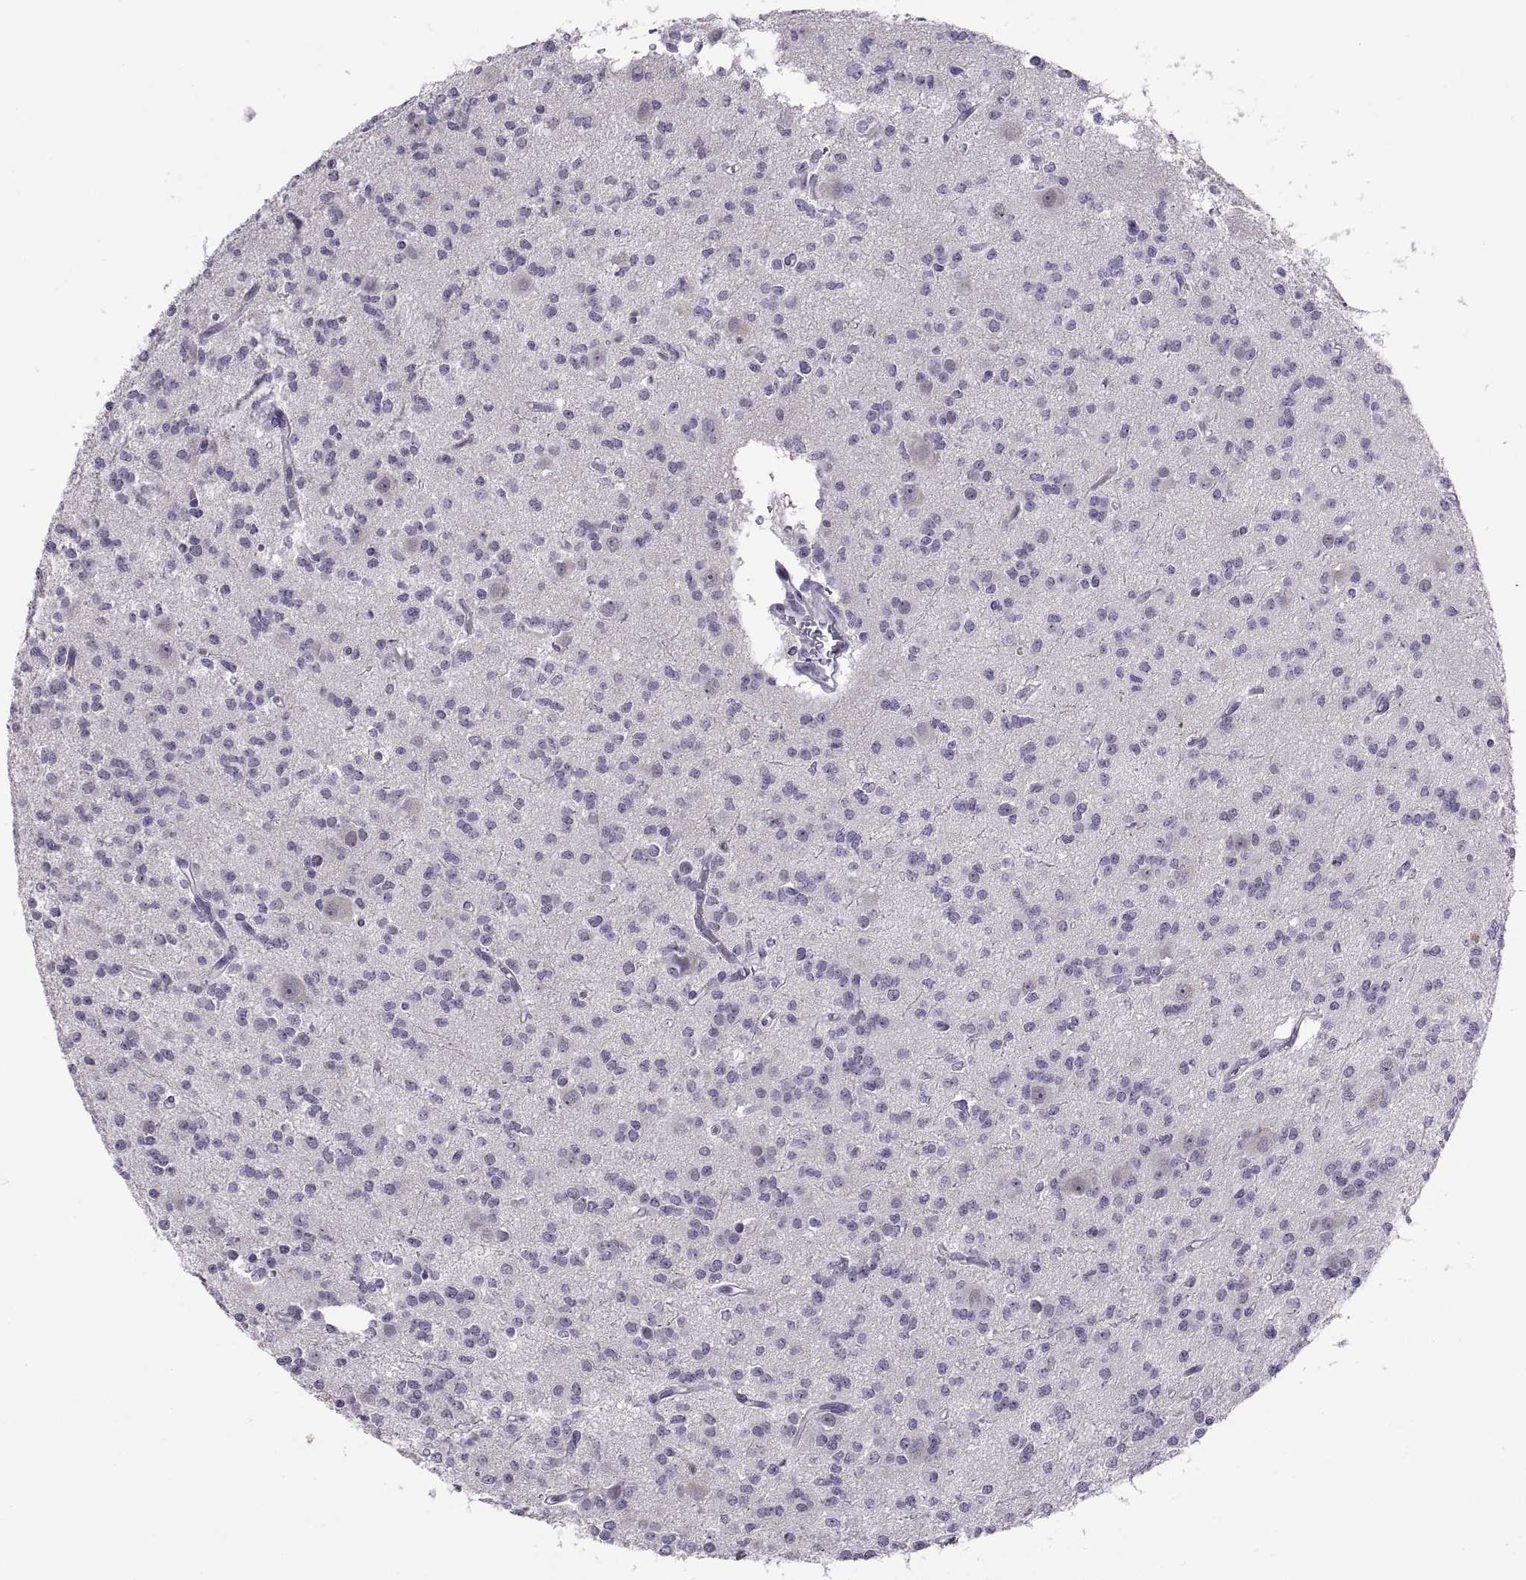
{"staining": {"intensity": "negative", "quantity": "none", "location": "none"}, "tissue": "glioma", "cell_type": "Tumor cells", "image_type": "cancer", "snomed": [{"axis": "morphology", "description": "Glioma, malignant, Low grade"}, {"axis": "topography", "description": "Brain"}], "caption": "An immunohistochemistry photomicrograph of glioma is shown. There is no staining in tumor cells of glioma. (DAB immunohistochemistry visualized using brightfield microscopy, high magnification).", "gene": "TTC21A", "patient": {"sex": "male", "age": 27}}